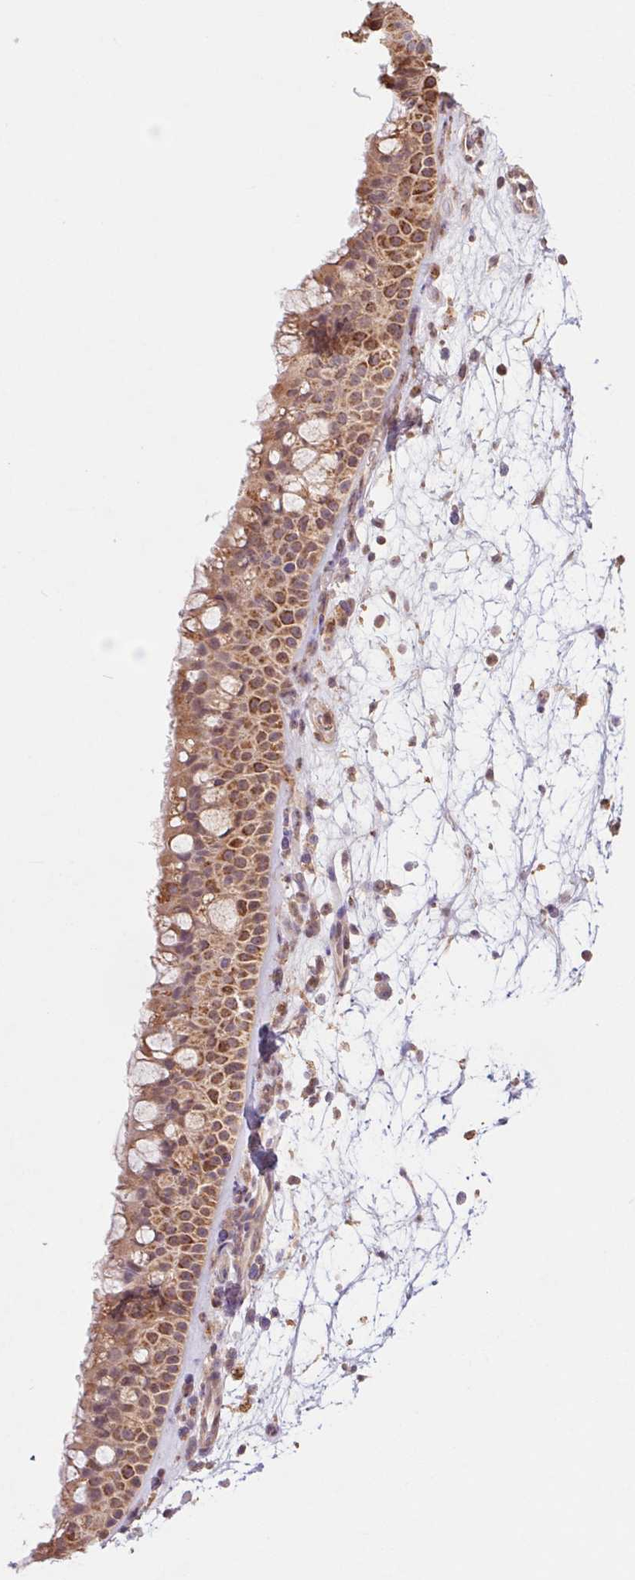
{"staining": {"intensity": "moderate", "quantity": ">75%", "location": "cytoplasmic/membranous"}, "tissue": "nasopharynx", "cell_type": "Respiratory epithelial cells", "image_type": "normal", "snomed": [{"axis": "morphology", "description": "Normal tissue, NOS"}, {"axis": "topography", "description": "Nasopharynx"}], "caption": "A brown stain labels moderate cytoplasmic/membranous positivity of a protein in respiratory epithelial cells of normal human nasopharynx. Immunohistochemistry (ihc) stains the protein of interest in brown and the nuclei are stained blue.", "gene": "URM1", "patient": {"sex": "male", "age": 68}}